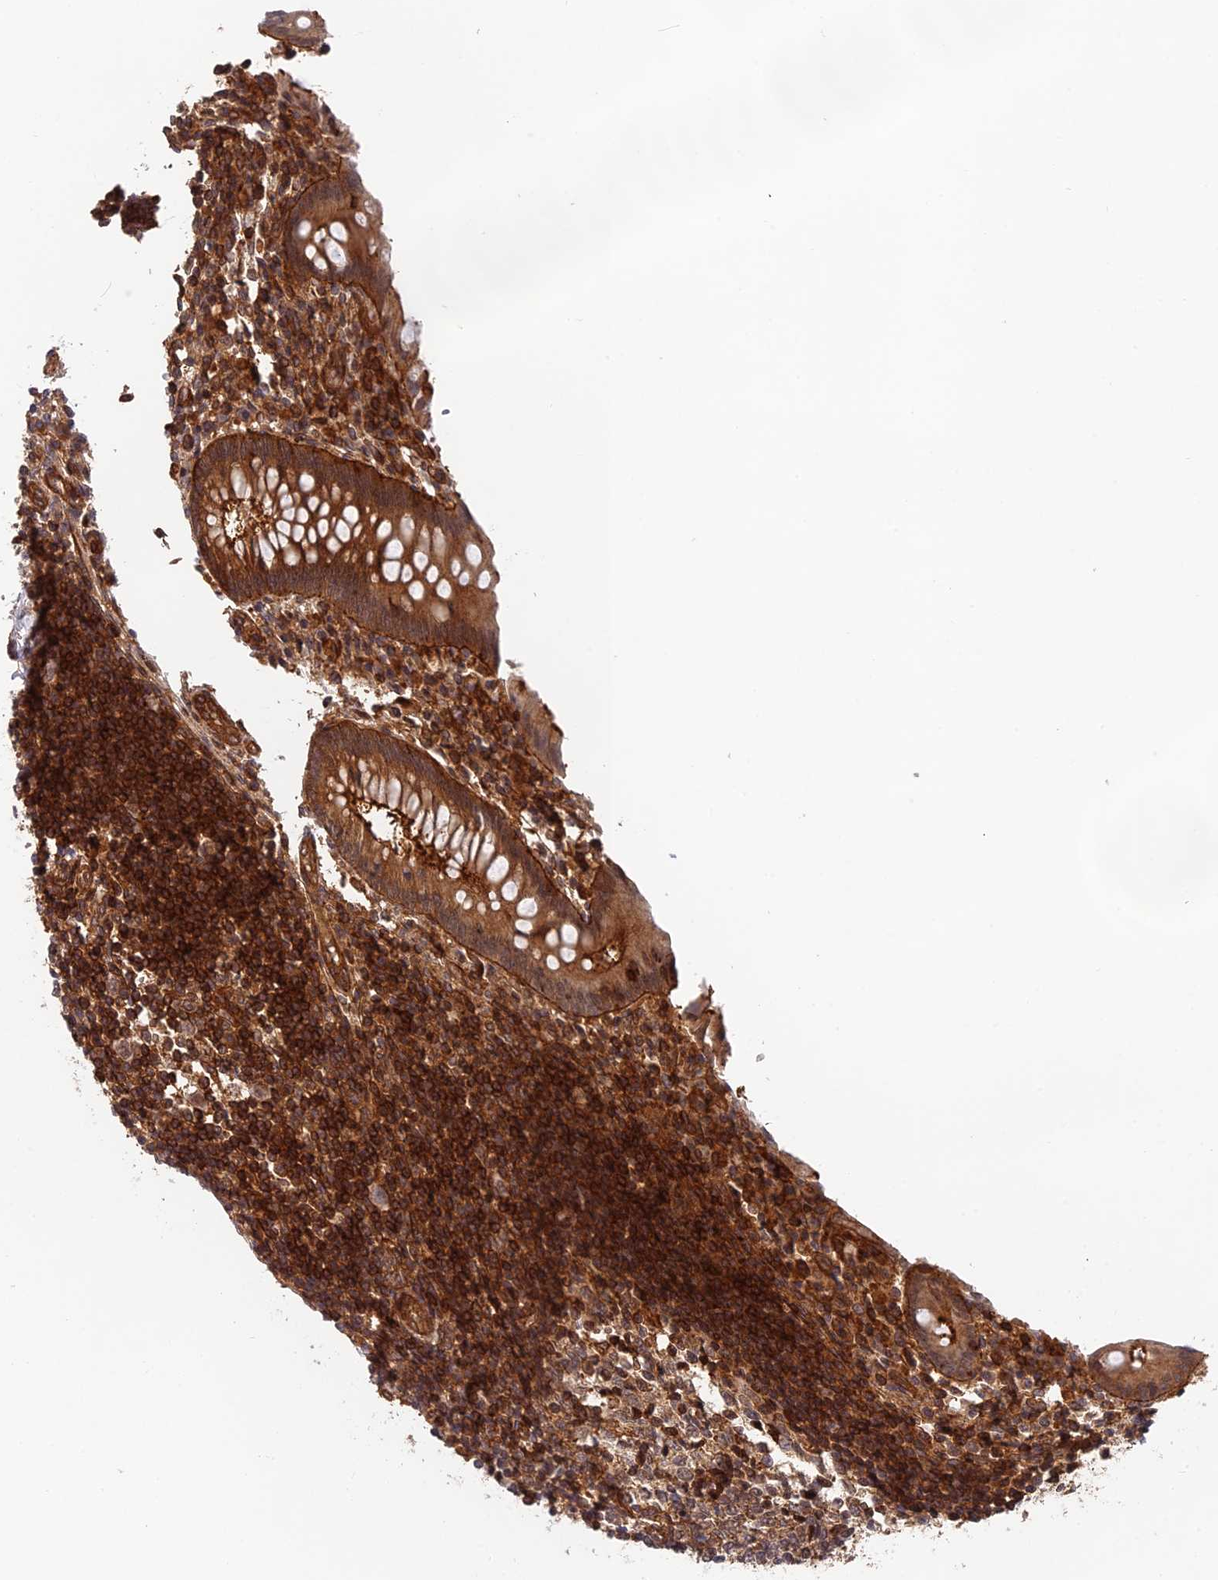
{"staining": {"intensity": "moderate", "quantity": ">75%", "location": "cytoplasmic/membranous"}, "tissue": "appendix", "cell_type": "Glandular cells", "image_type": "normal", "snomed": [{"axis": "morphology", "description": "Normal tissue, NOS"}, {"axis": "topography", "description": "Appendix"}], "caption": "Immunohistochemistry image of normal human appendix stained for a protein (brown), which shows medium levels of moderate cytoplasmic/membranous positivity in about >75% of glandular cells.", "gene": "OSBPL1A", "patient": {"sex": "female", "age": 17}}